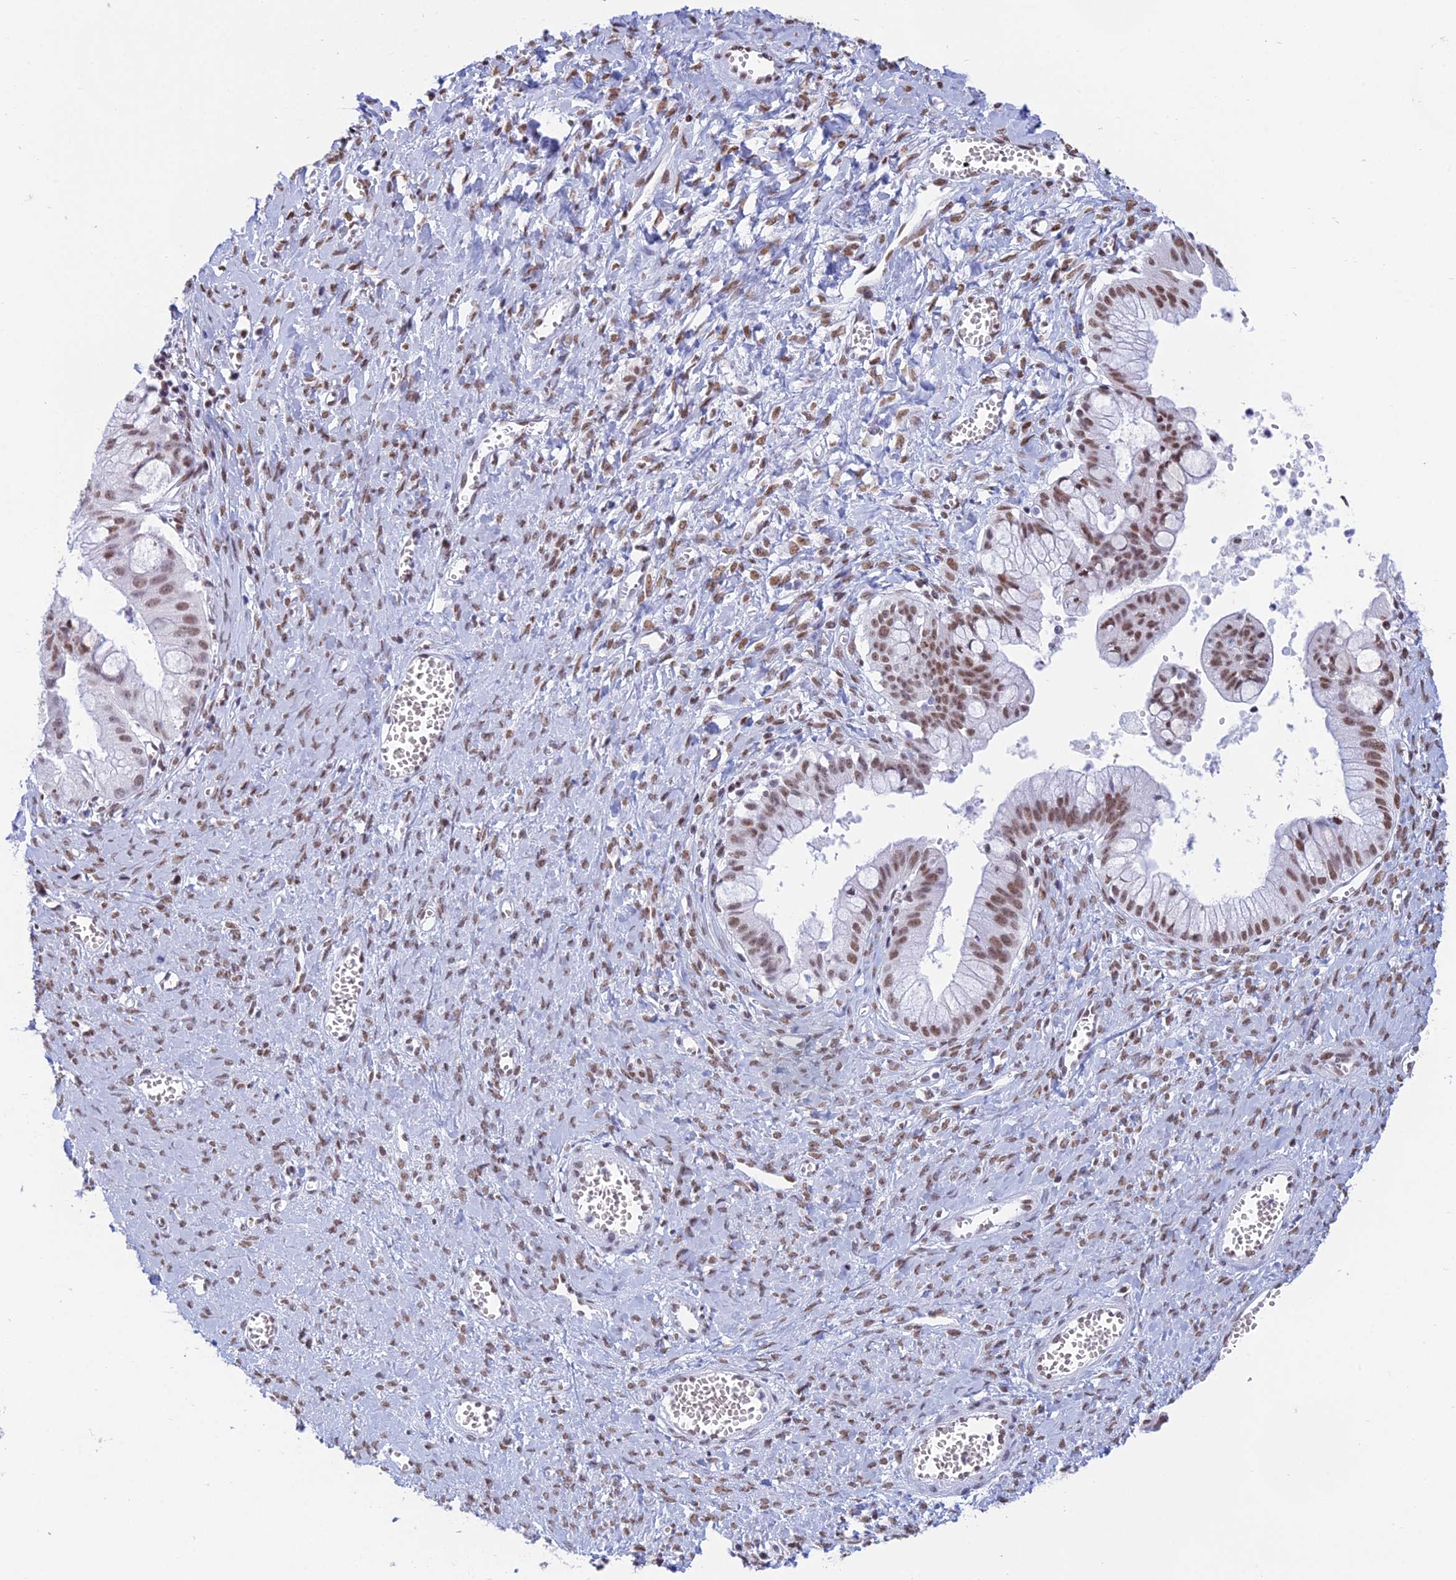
{"staining": {"intensity": "moderate", "quantity": ">75%", "location": "nuclear"}, "tissue": "ovarian cancer", "cell_type": "Tumor cells", "image_type": "cancer", "snomed": [{"axis": "morphology", "description": "Cystadenocarcinoma, mucinous, NOS"}, {"axis": "topography", "description": "Ovary"}], "caption": "This image demonstrates IHC staining of human ovarian mucinous cystadenocarcinoma, with medium moderate nuclear expression in about >75% of tumor cells.", "gene": "CDC26", "patient": {"sex": "female", "age": 70}}